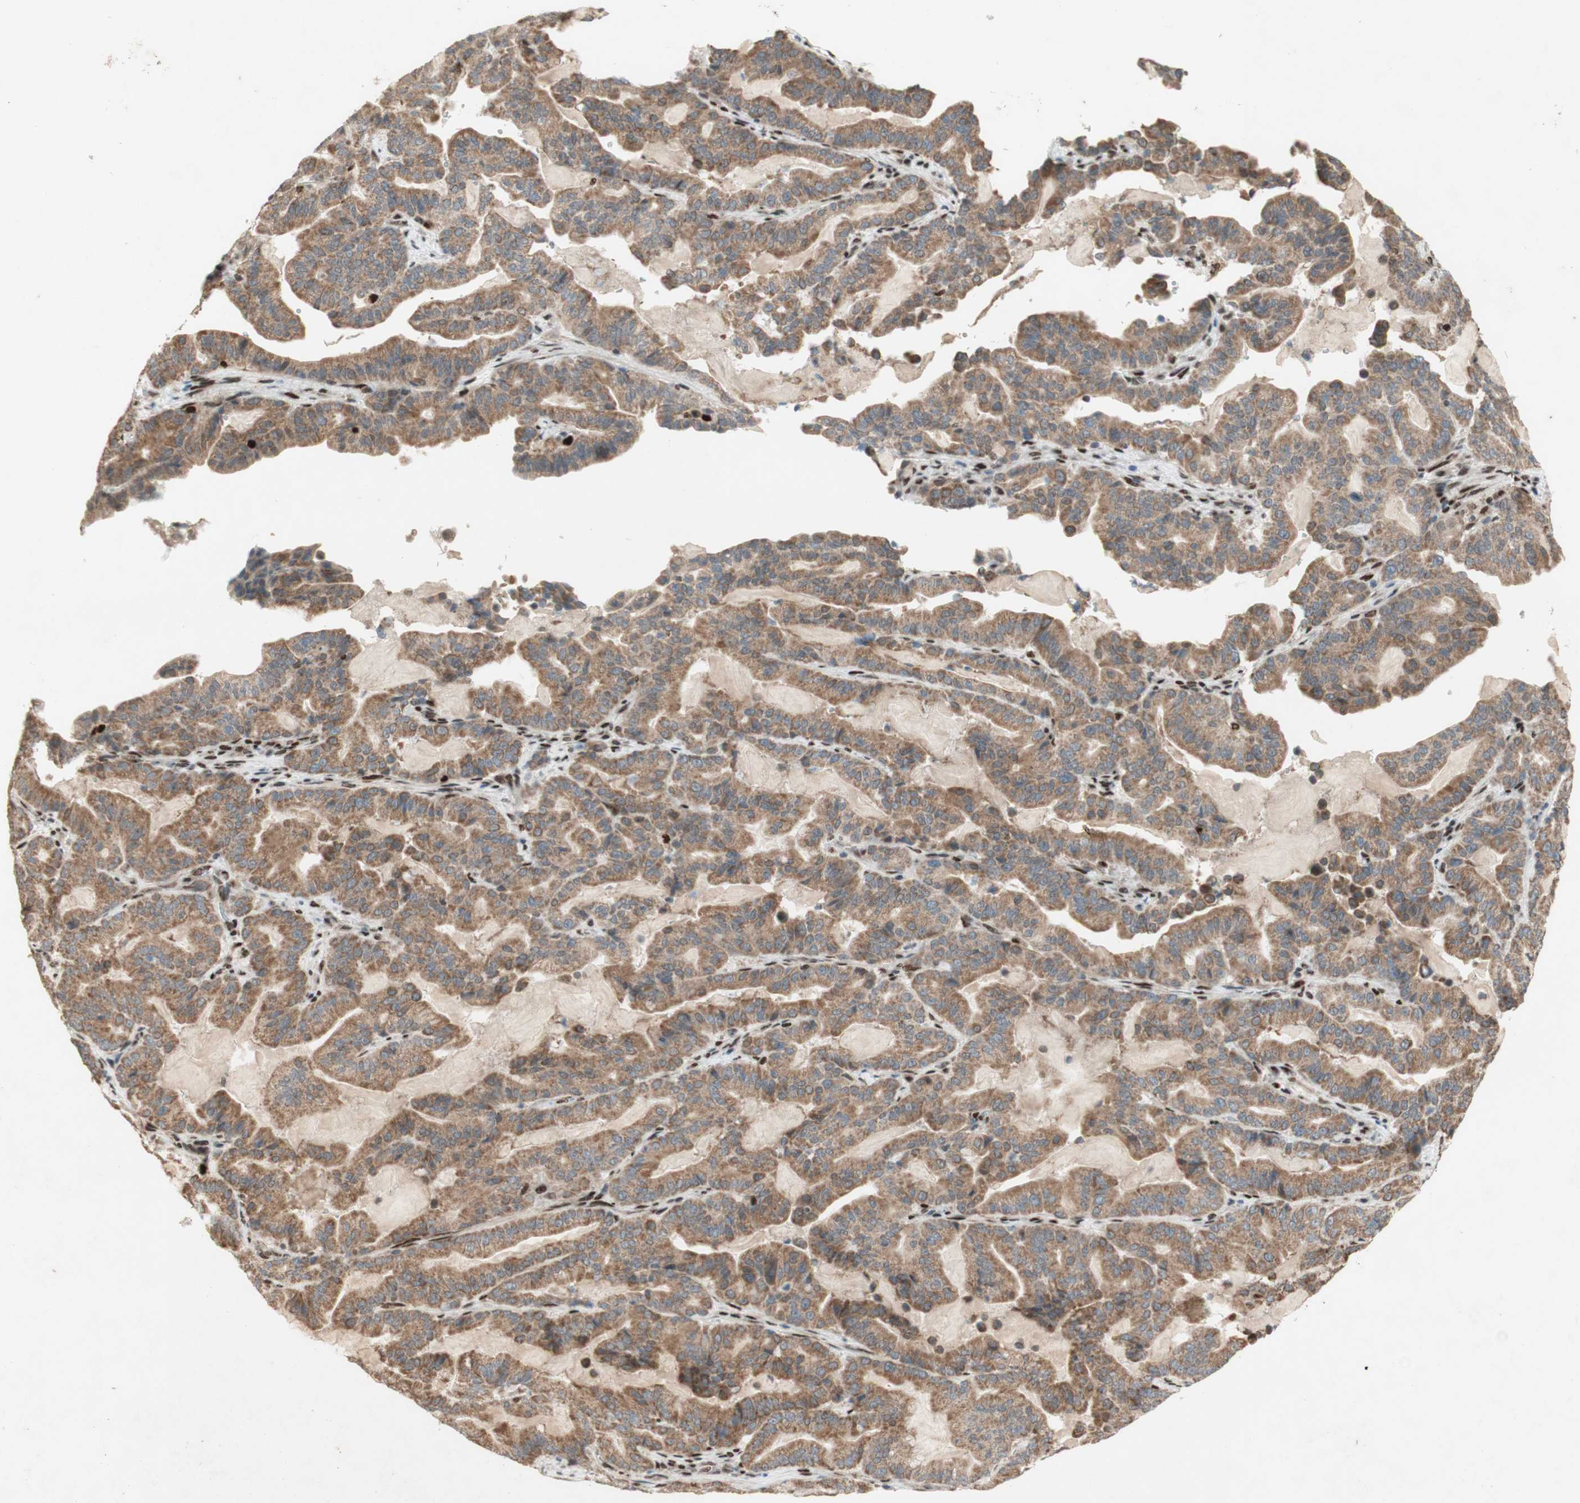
{"staining": {"intensity": "weak", "quantity": ">75%", "location": "cytoplasmic/membranous"}, "tissue": "pancreatic cancer", "cell_type": "Tumor cells", "image_type": "cancer", "snomed": [{"axis": "morphology", "description": "Adenocarcinoma, NOS"}, {"axis": "topography", "description": "Pancreas"}], "caption": "Immunohistochemical staining of adenocarcinoma (pancreatic) demonstrates low levels of weak cytoplasmic/membranous expression in about >75% of tumor cells.", "gene": "DNMT3A", "patient": {"sex": "male", "age": 63}}